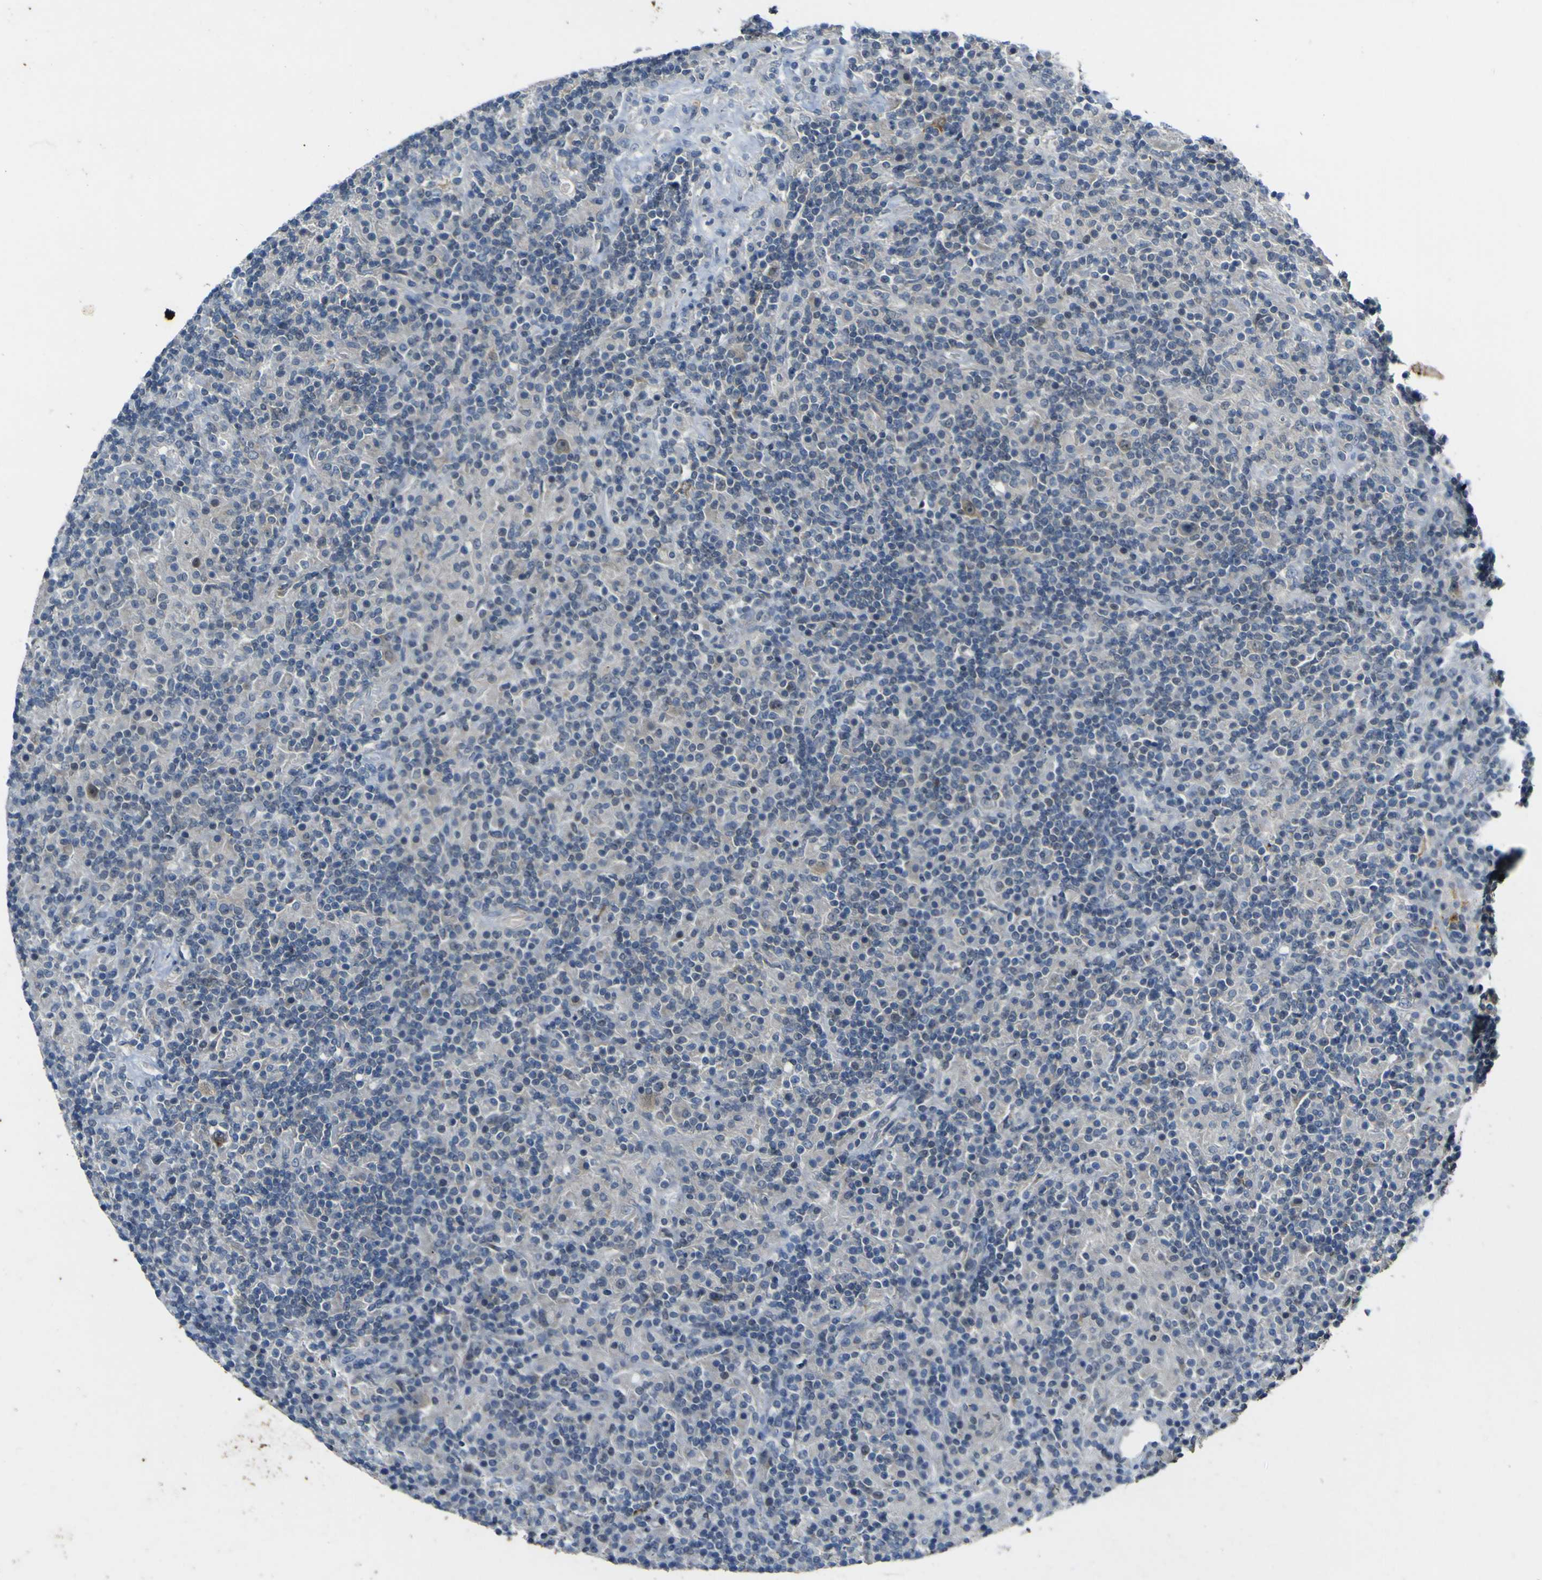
{"staining": {"intensity": "negative", "quantity": "none", "location": "none"}, "tissue": "lymphoma", "cell_type": "Tumor cells", "image_type": "cancer", "snomed": [{"axis": "morphology", "description": "Hodgkin's disease, NOS"}, {"axis": "topography", "description": "Lymph node"}], "caption": "Human lymphoma stained for a protein using immunohistochemistry (IHC) demonstrates no positivity in tumor cells.", "gene": "LDLR", "patient": {"sex": "male", "age": 70}}